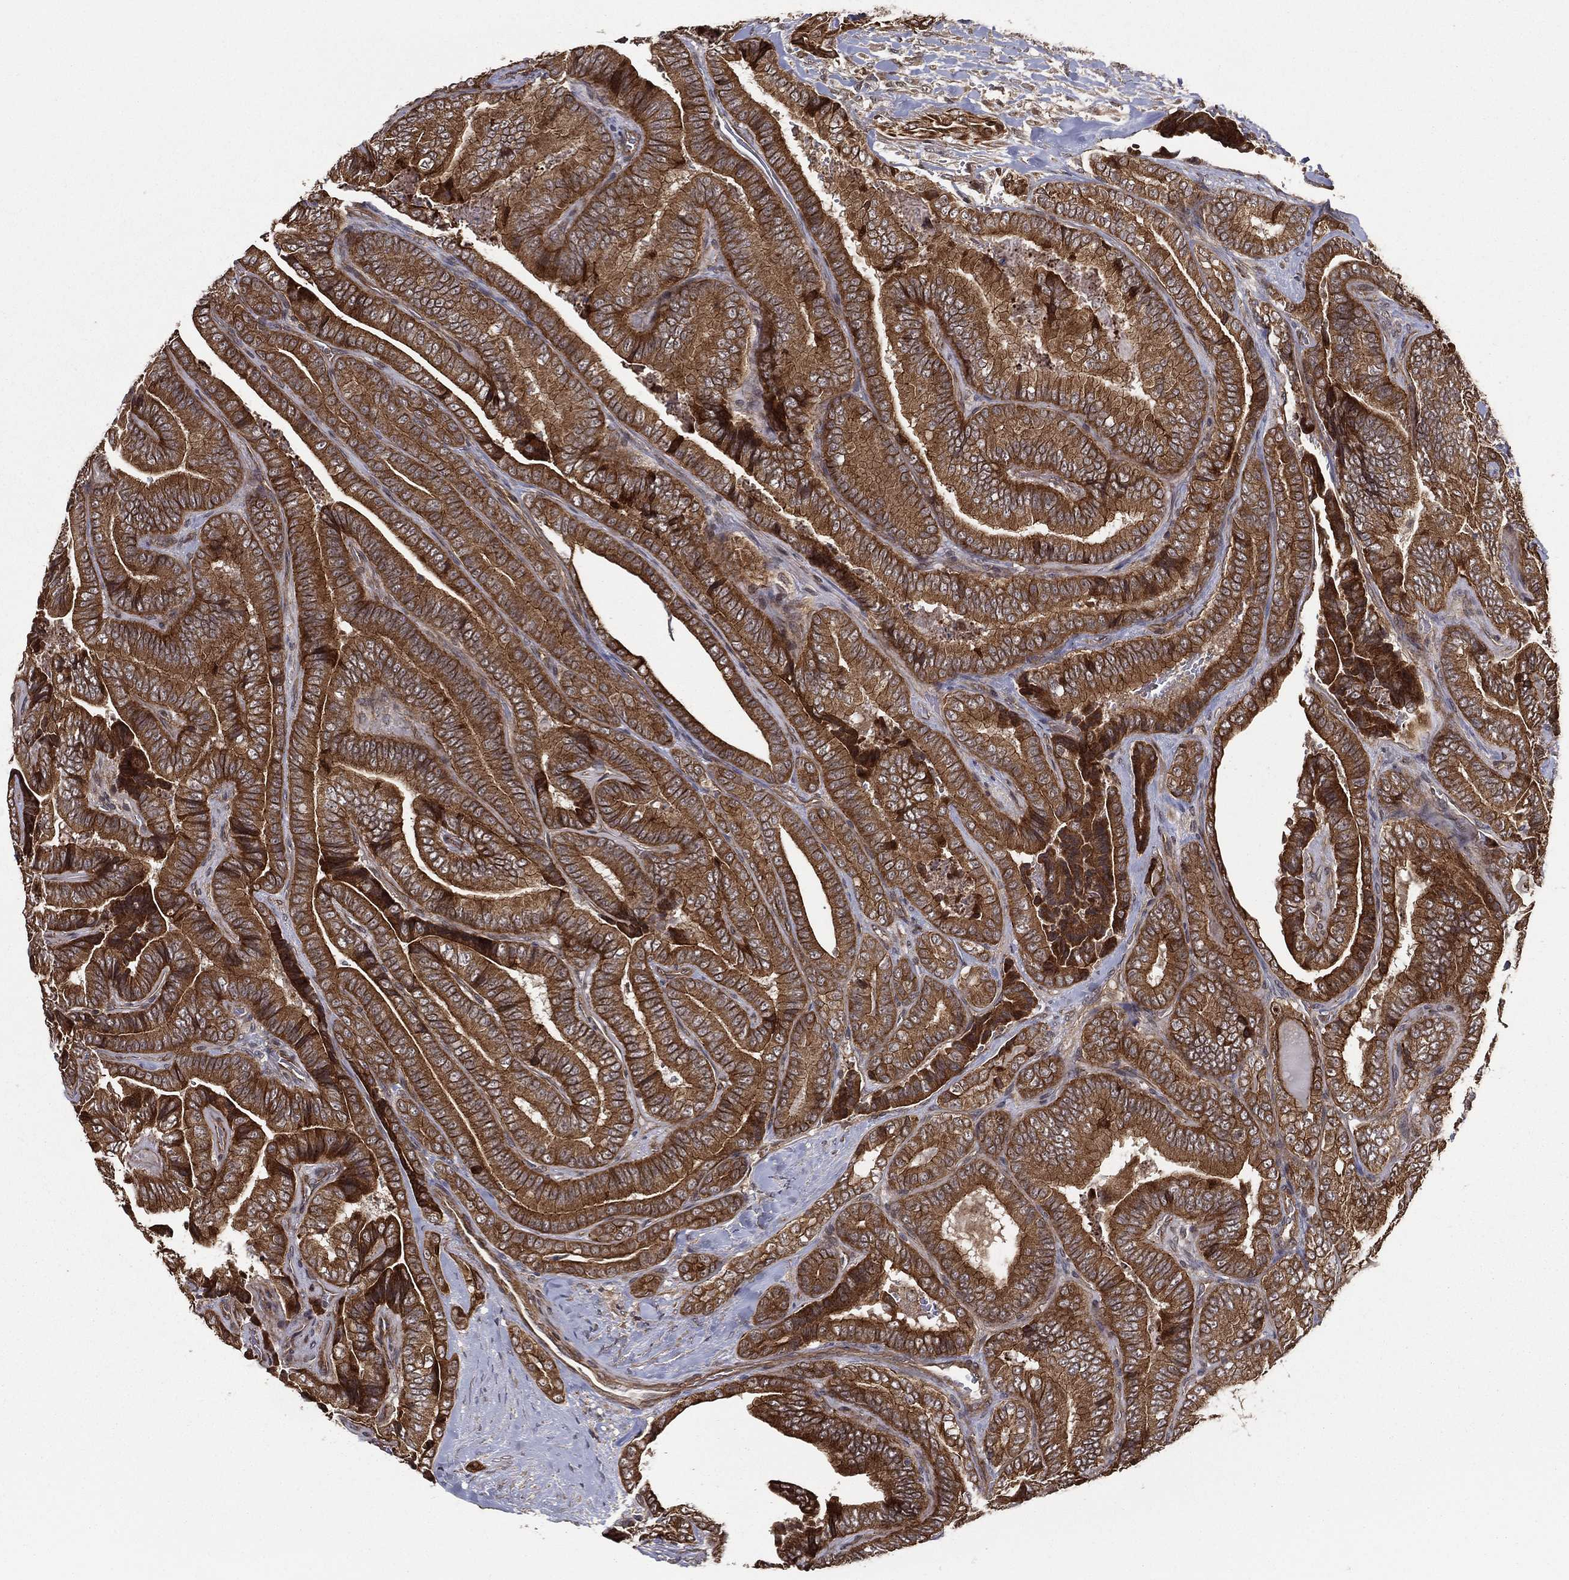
{"staining": {"intensity": "strong", "quantity": ">75%", "location": "cytoplasmic/membranous"}, "tissue": "thyroid cancer", "cell_type": "Tumor cells", "image_type": "cancer", "snomed": [{"axis": "morphology", "description": "Papillary adenocarcinoma, NOS"}, {"axis": "topography", "description": "Thyroid gland"}], "caption": "This is a histology image of immunohistochemistry staining of thyroid papillary adenocarcinoma, which shows strong positivity in the cytoplasmic/membranous of tumor cells.", "gene": "UACA", "patient": {"sex": "male", "age": 61}}